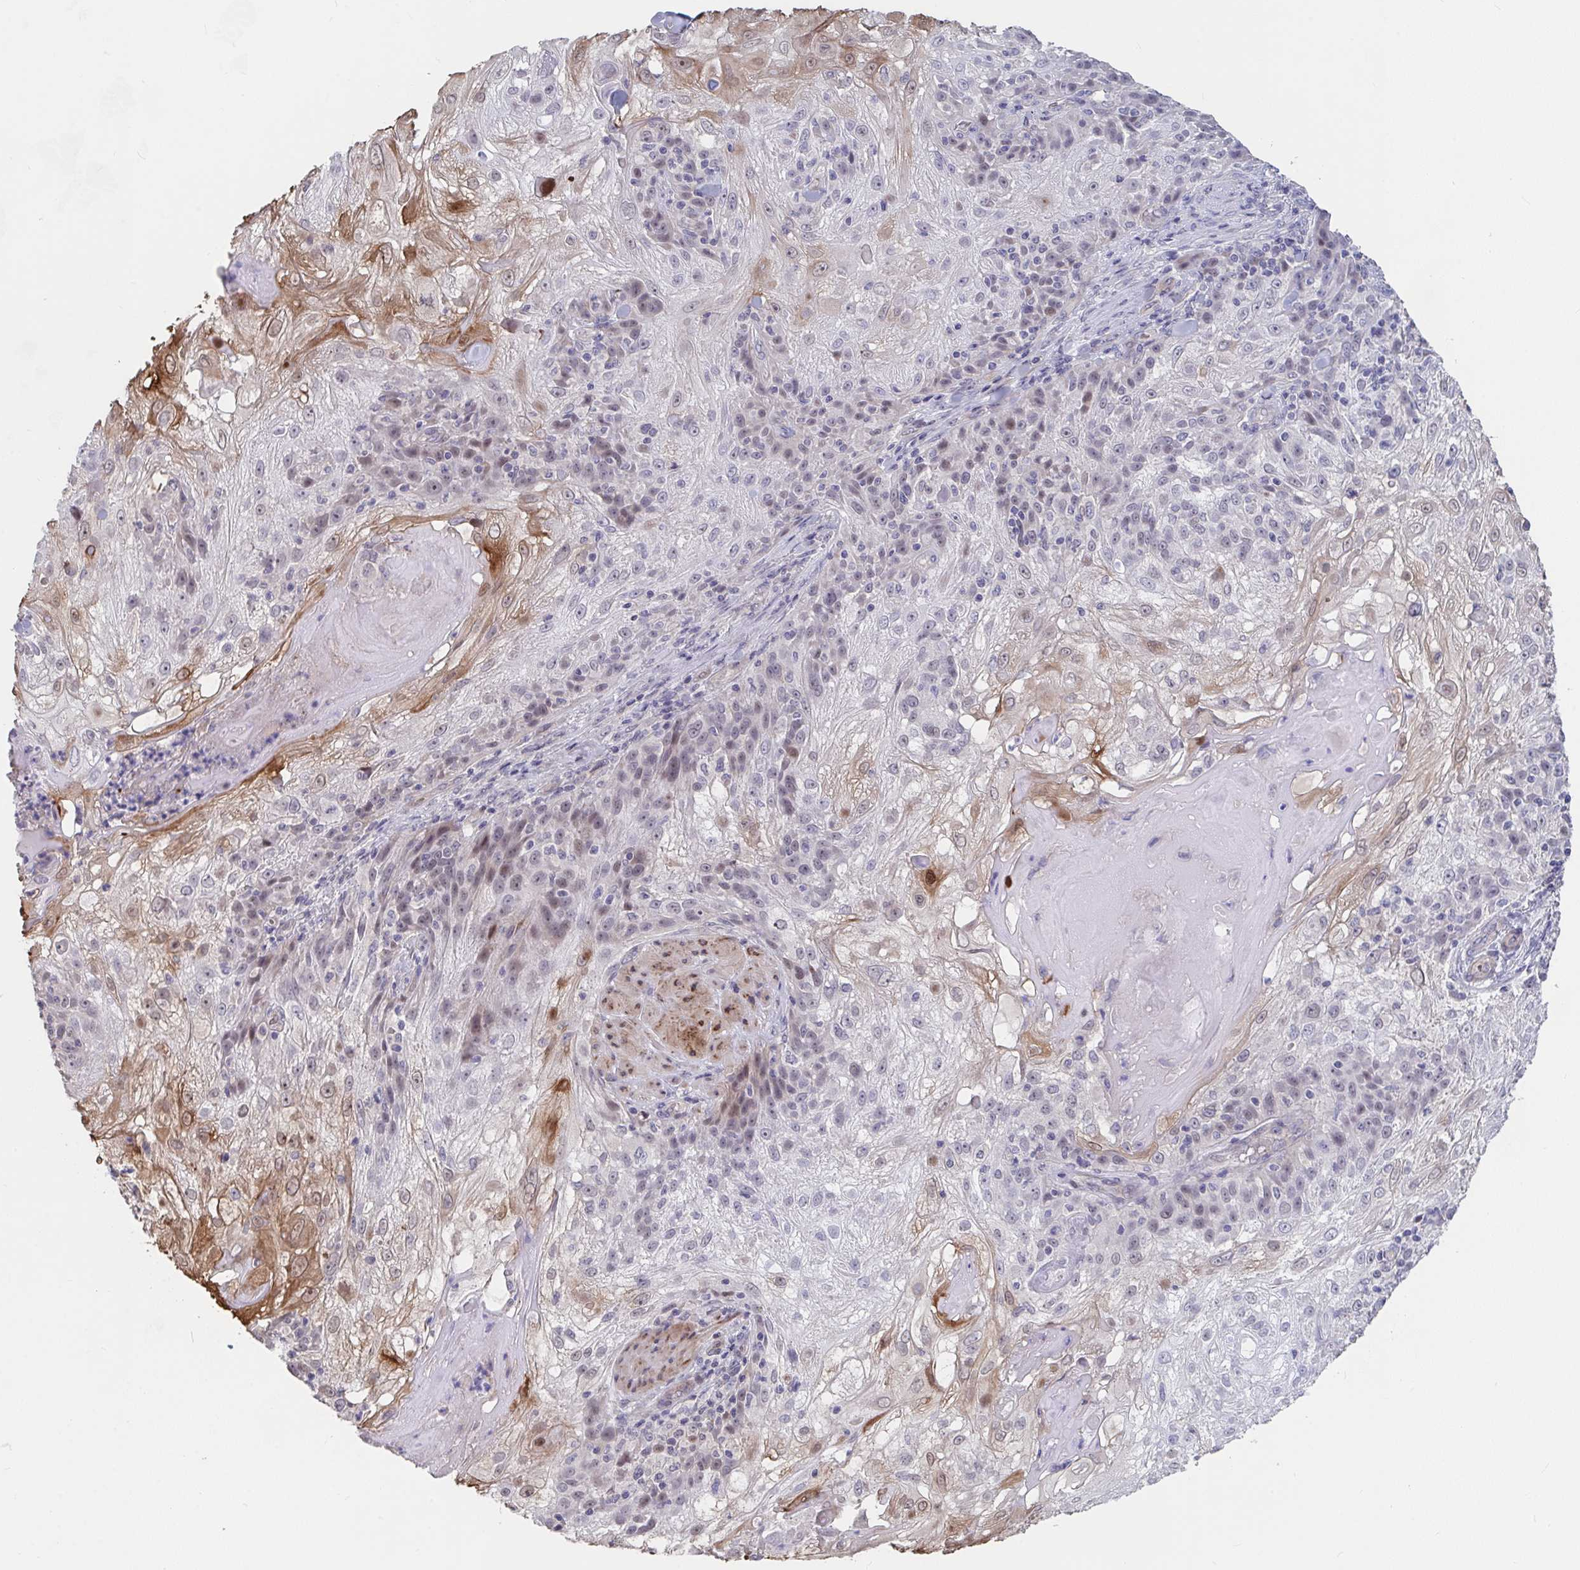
{"staining": {"intensity": "moderate", "quantity": "<25%", "location": "cytoplasmic/membranous,nuclear"}, "tissue": "skin cancer", "cell_type": "Tumor cells", "image_type": "cancer", "snomed": [{"axis": "morphology", "description": "Normal tissue, NOS"}, {"axis": "morphology", "description": "Squamous cell carcinoma, NOS"}, {"axis": "topography", "description": "Skin"}], "caption": "Skin cancer stained for a protein demonstrates moderate cytoplasmic/membranous and nuclear positivity in tumor cells. The staining was performed using DAB, with brown indicating positive protein expression. Nuclei are stained blue with hematoxylin.", "gene": "FAM156B", "patient": {"sex": "female", "age": 83}}